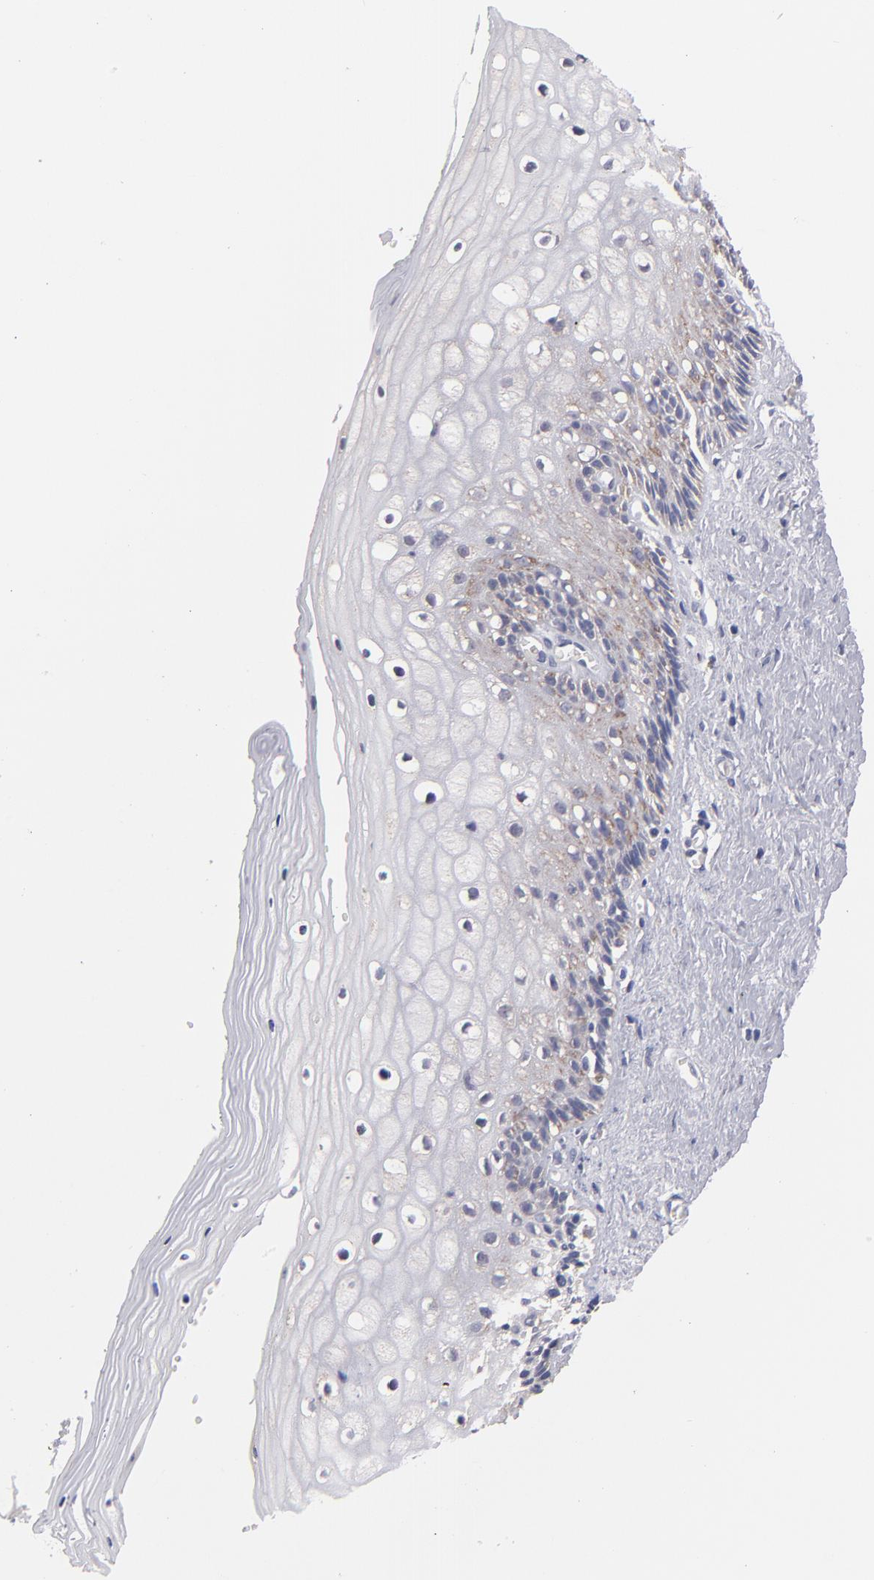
{"staining": {"intensity": "moderate", "quantity": "25%-75%", "location": "cytoplasmic/membranous"}, "tissue": "vagina", "cell_type": "Squamous epithelial cells", "image_type": "normal", "snomed": [{"axis": "morphology", "description": "Normal tissue, NOS"}, {"axis": "topography", "description": "Vagina"}], "caption": "Immunohistochemical staining of benign human vagina displays medium levels of moderate cytoplasmic/membranous positivity in about 25%-75% of squamous epithelial cells.", "gene": "HCCS", "patient": {"sex": "female", "age": 46}}